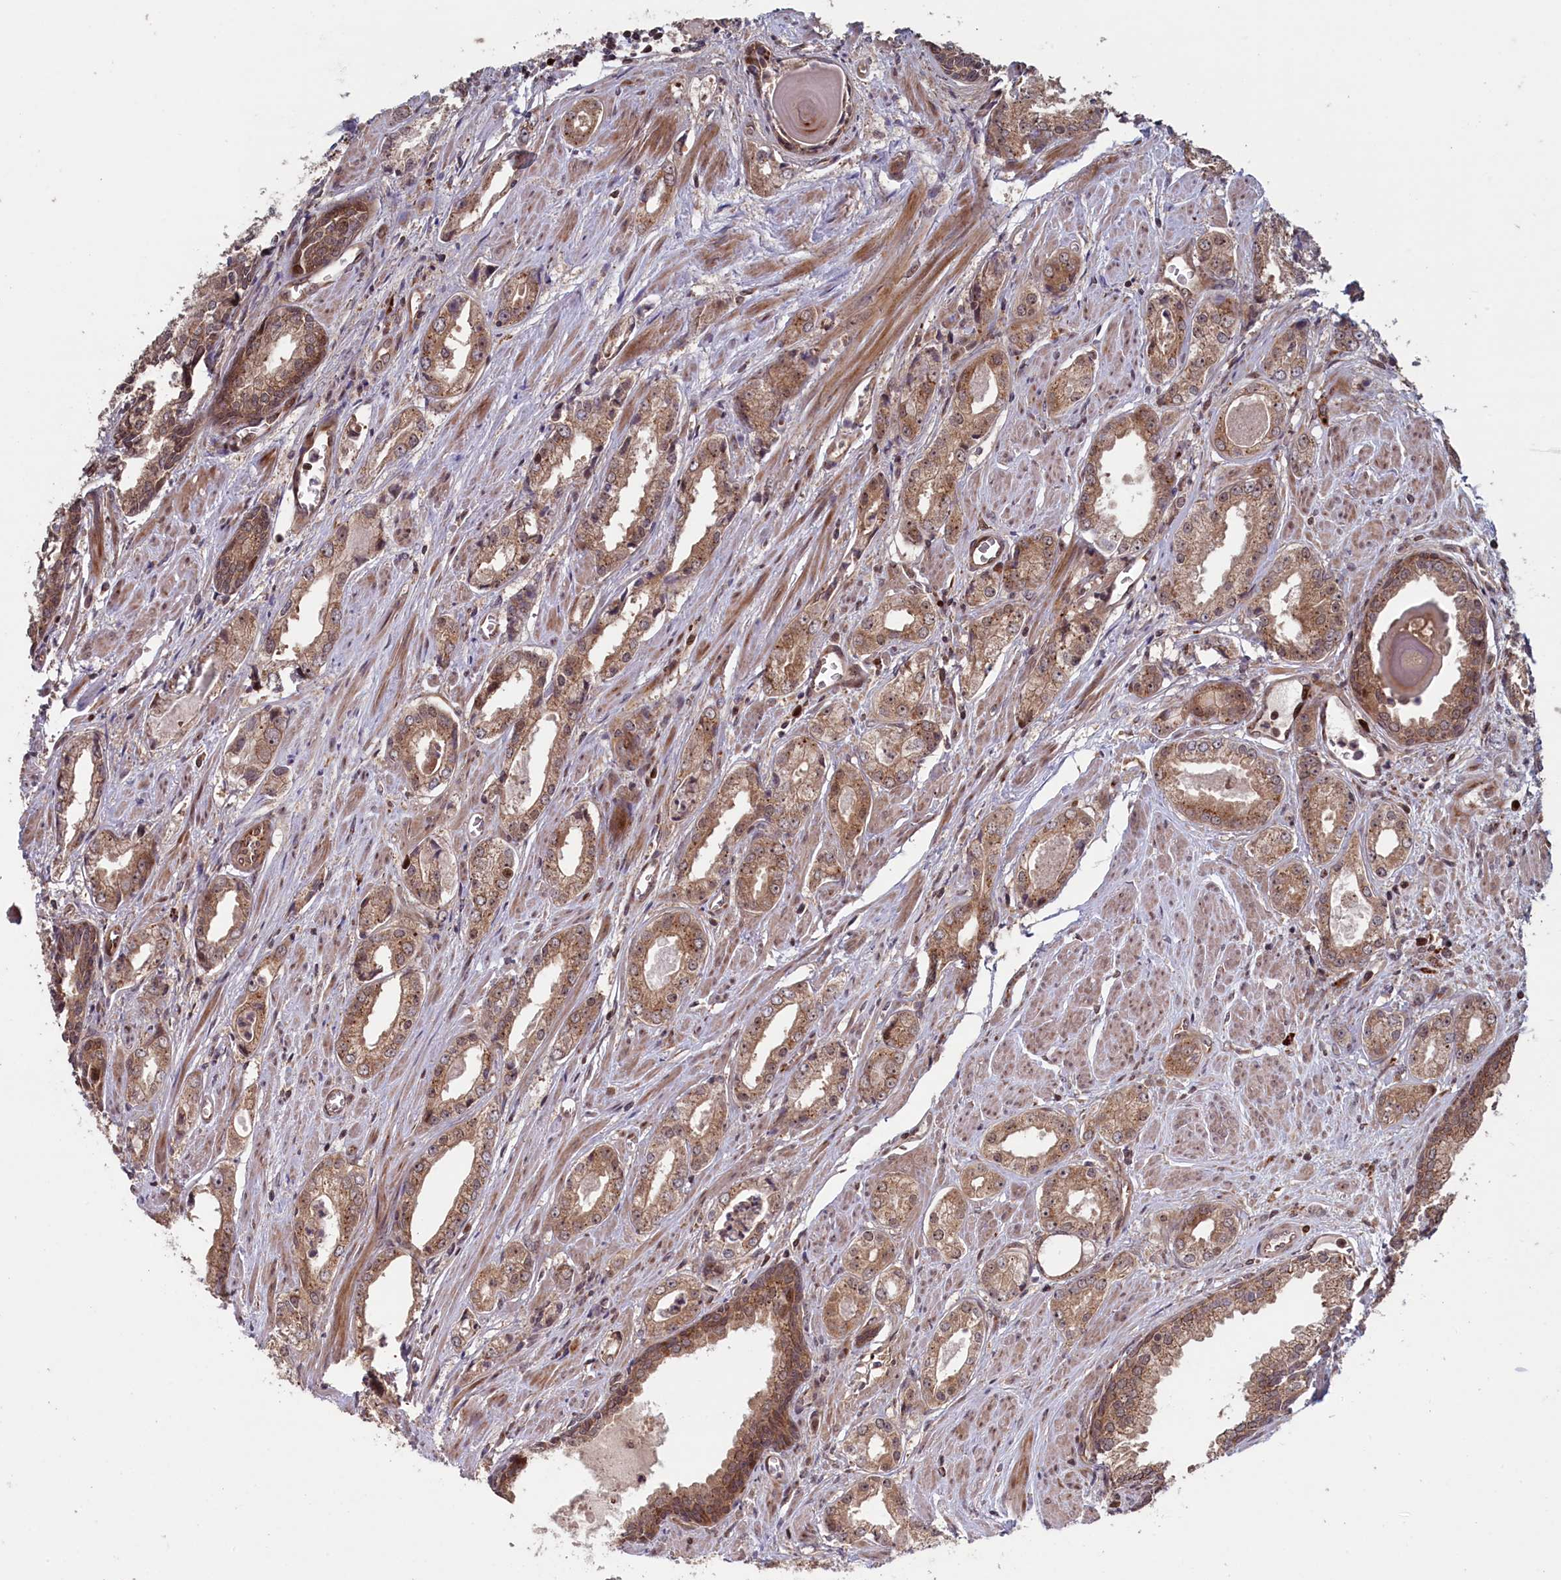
{"staining": {"intensity": "moderate", "quantity": ">75%", "location": "cytoplasmic/membranous"}, "tissue": "prostate cancer", "cell_type": "Tumor cells", "image_type": "cancer", "snomed": [{"axis": "morphology", "description": "Adenocarcinoma, Low grade"}, {"axis": "topography", "description": "Prostate"}], "caption": "Immunohistochemical staining of human prostate low-grade adenocarcinoma exhibits medium levels of moderate cytoplasmic/membranous staining in about >75% of tumor cells.", "gene": "LSG1", "patient": {"sex": "male", "age": 54}}